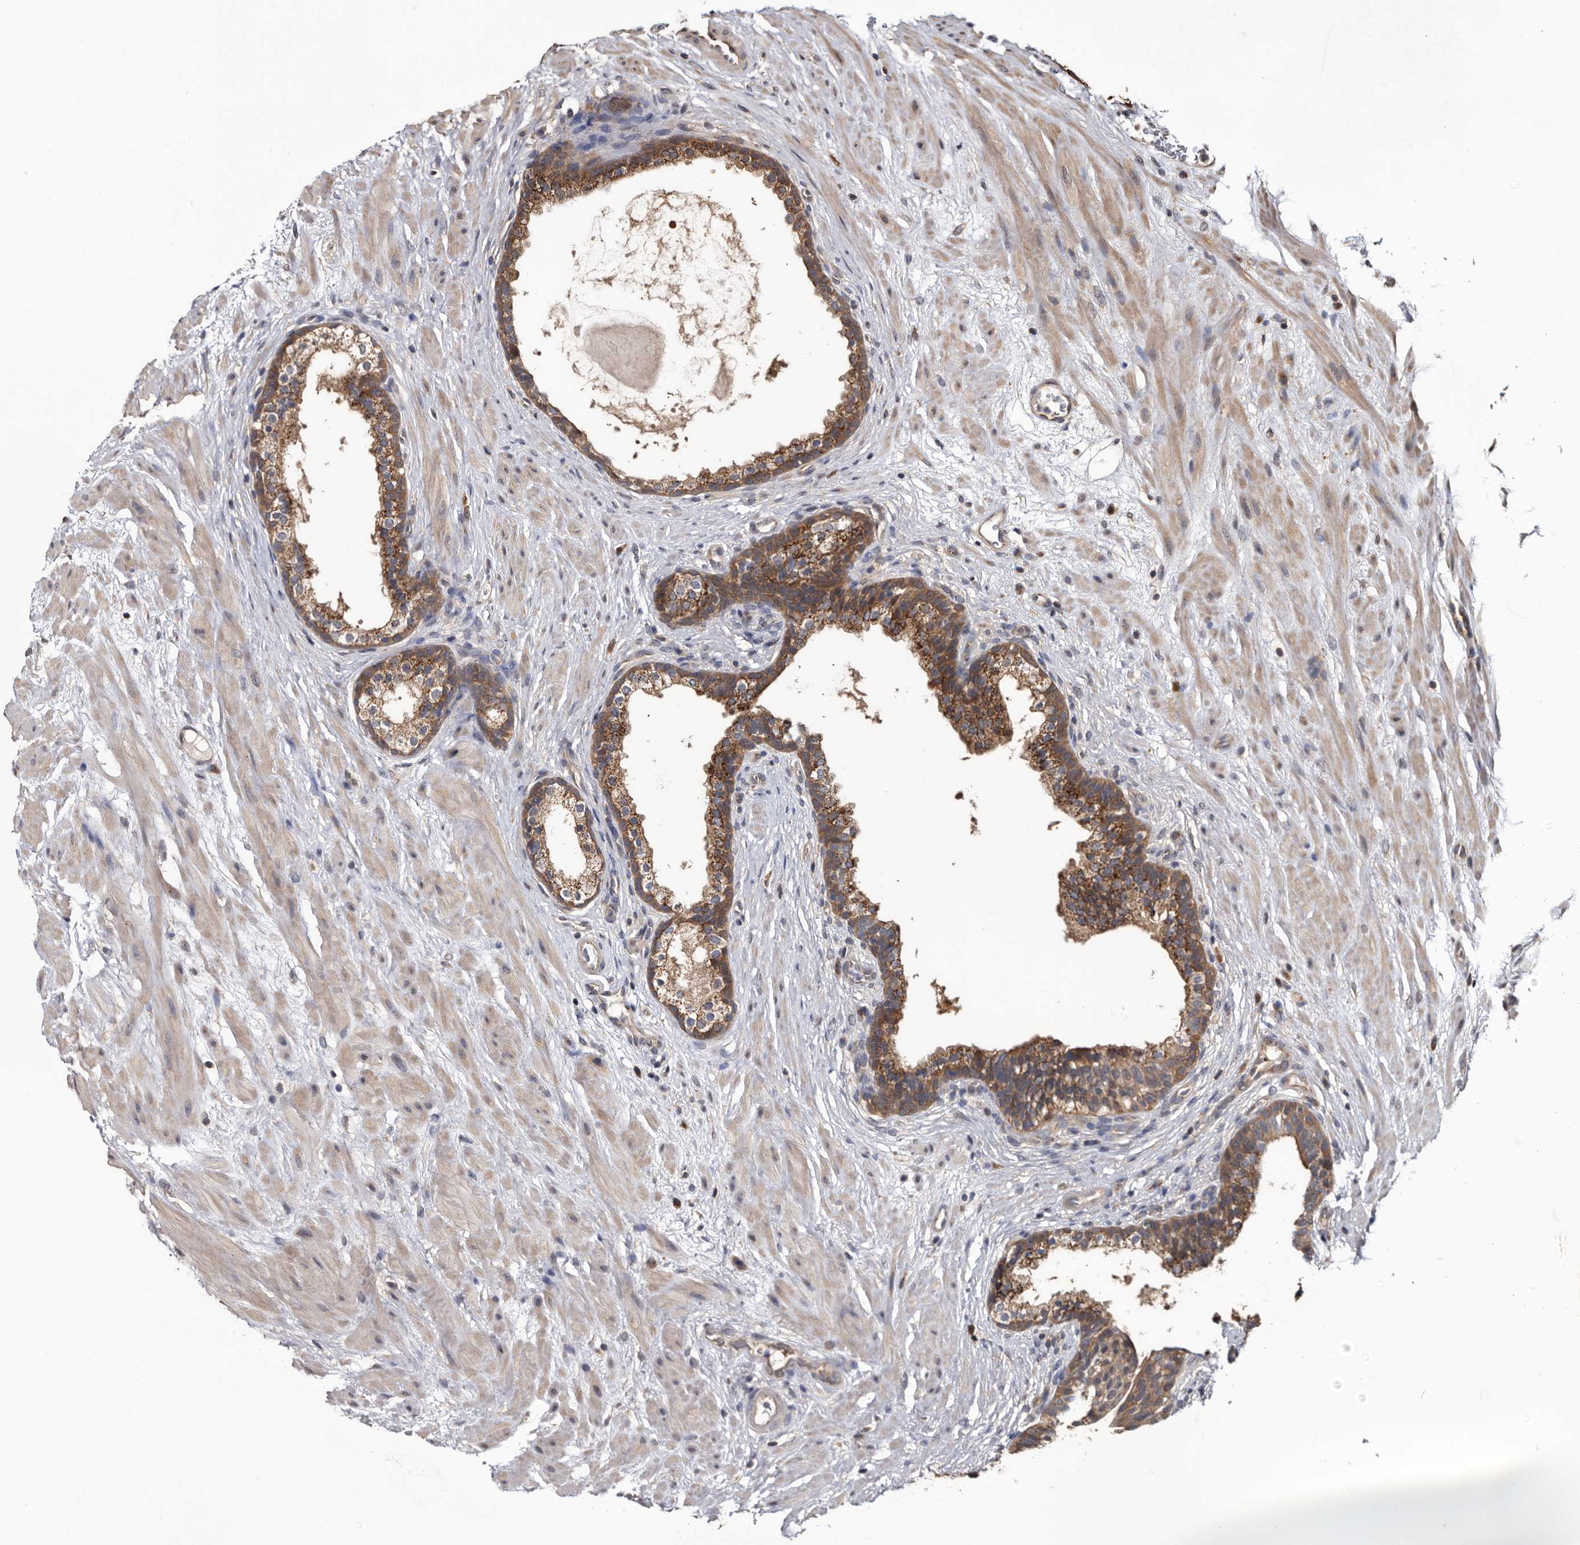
{"staining": {"intensity": "strong", "quantity": ">75%", "location": "cytoplasmic/membranous"}, "tissue": "prostate cancer", "cell_type": "Tumor cells", "image_type": "cancer", "snomed": [{"axis": "morphology", "description": "Adenocarcinoma, High grade"}, {"axis": "topography", "description": "Prostate"}], "caption": "Prostate cancer stained with DAB immunohistochemistry reveals high levels of strong cytoplasmic/membranous positivity in about >75% of tumor cells. (DAB IHC with brightfield microscopy, high magnification).", "gene": "TTI2", "patient": {"sex": "male", "age": 56}}